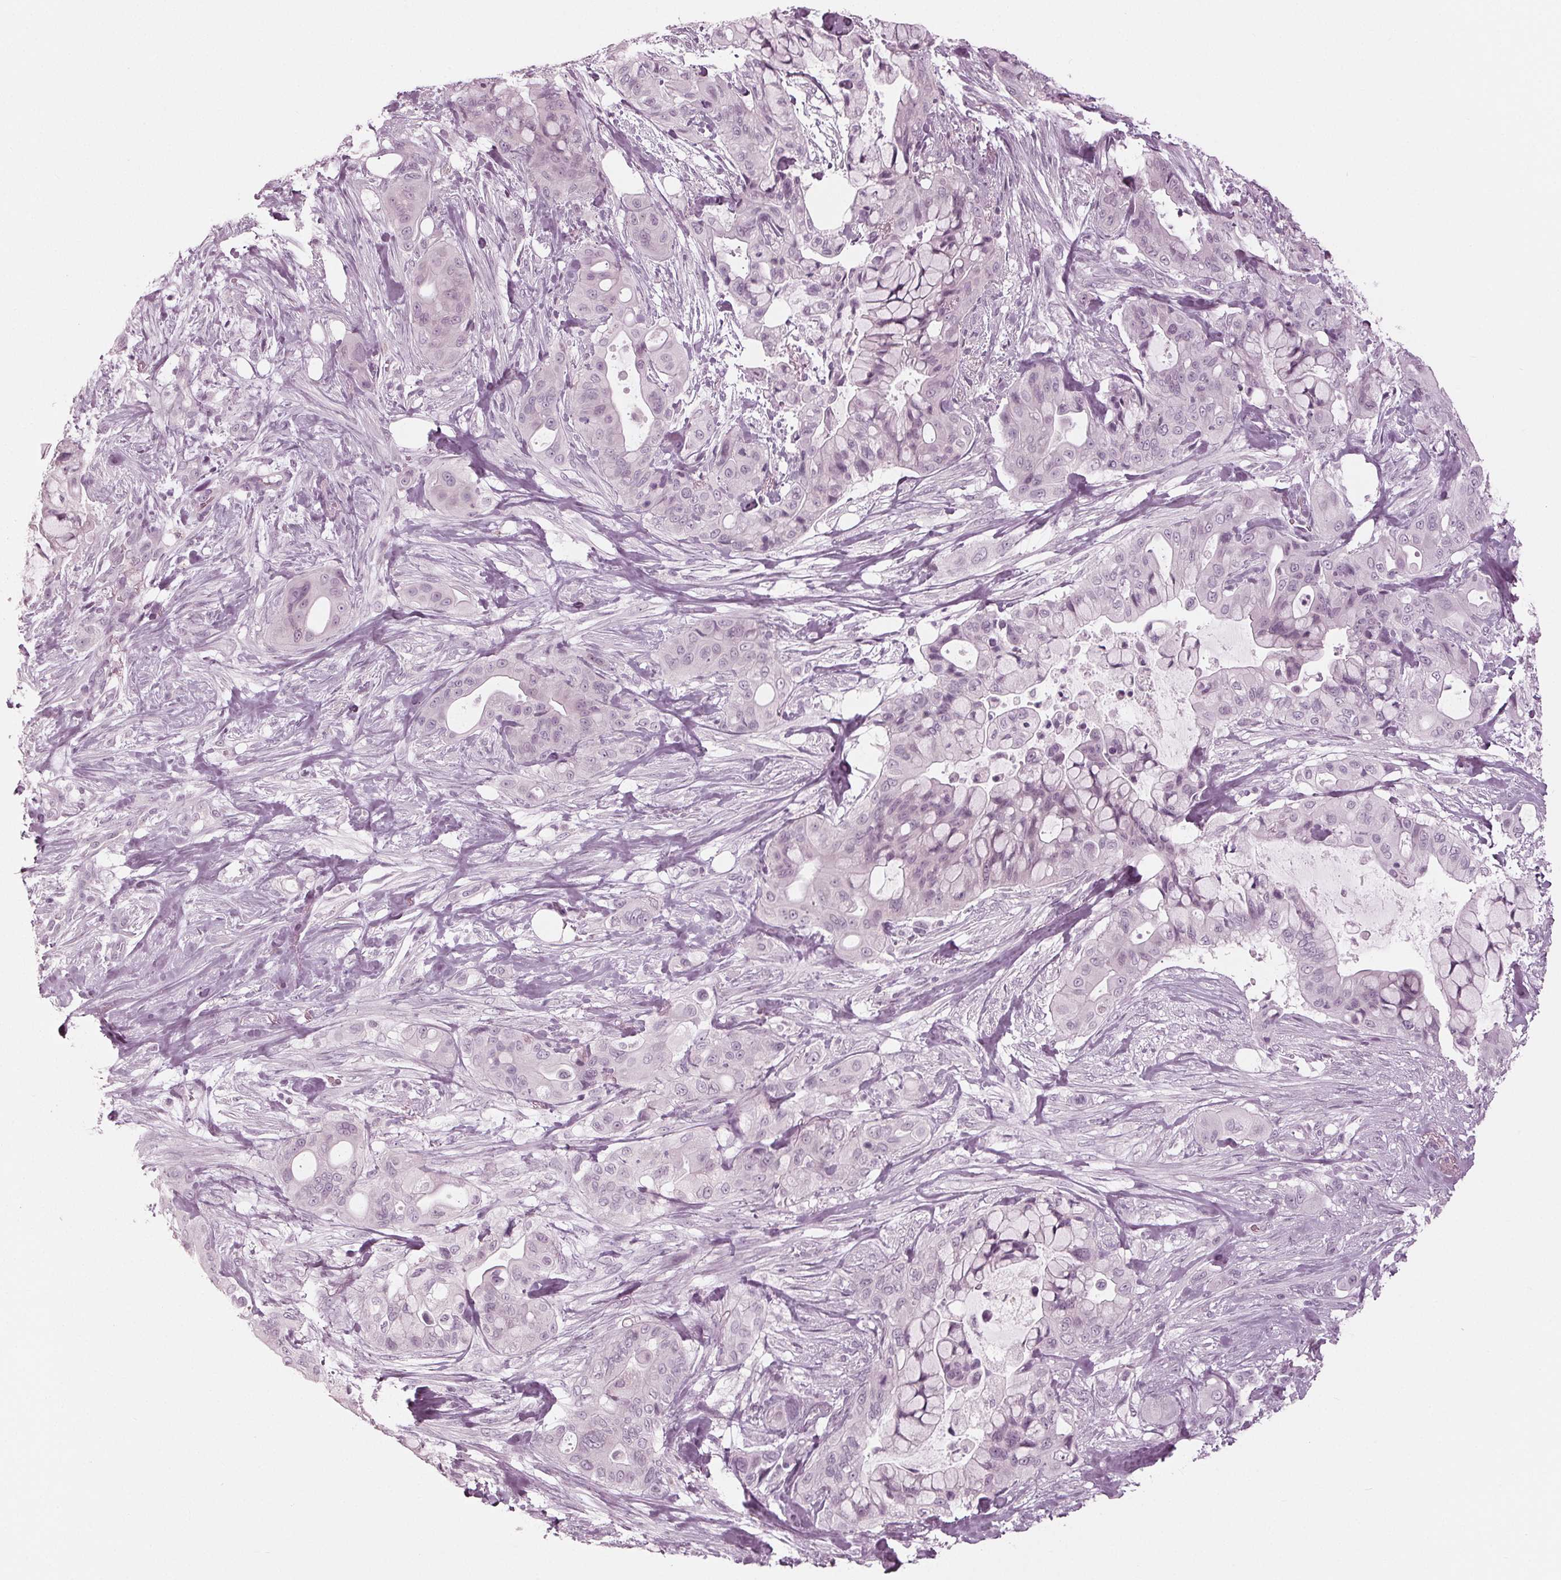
{"staining": {"intensity": "negative", "quantity": "none", "location": "none"}, "tissue": "pancreatic cancer", "cell_type": "Tumor cells", "image_type": "cancer", "snomed": [{"axis": "morphology", "description": "Adenocarcinoma, NOS"}, {"axis": "topography", "description": "Pancreas"}], "caption": "This is an IHC image of pancreatic adenocarcinoma. There is no staining in tumor cells.", "gene": "KRT28", "patient": {"sex": "male", "age": 71}}